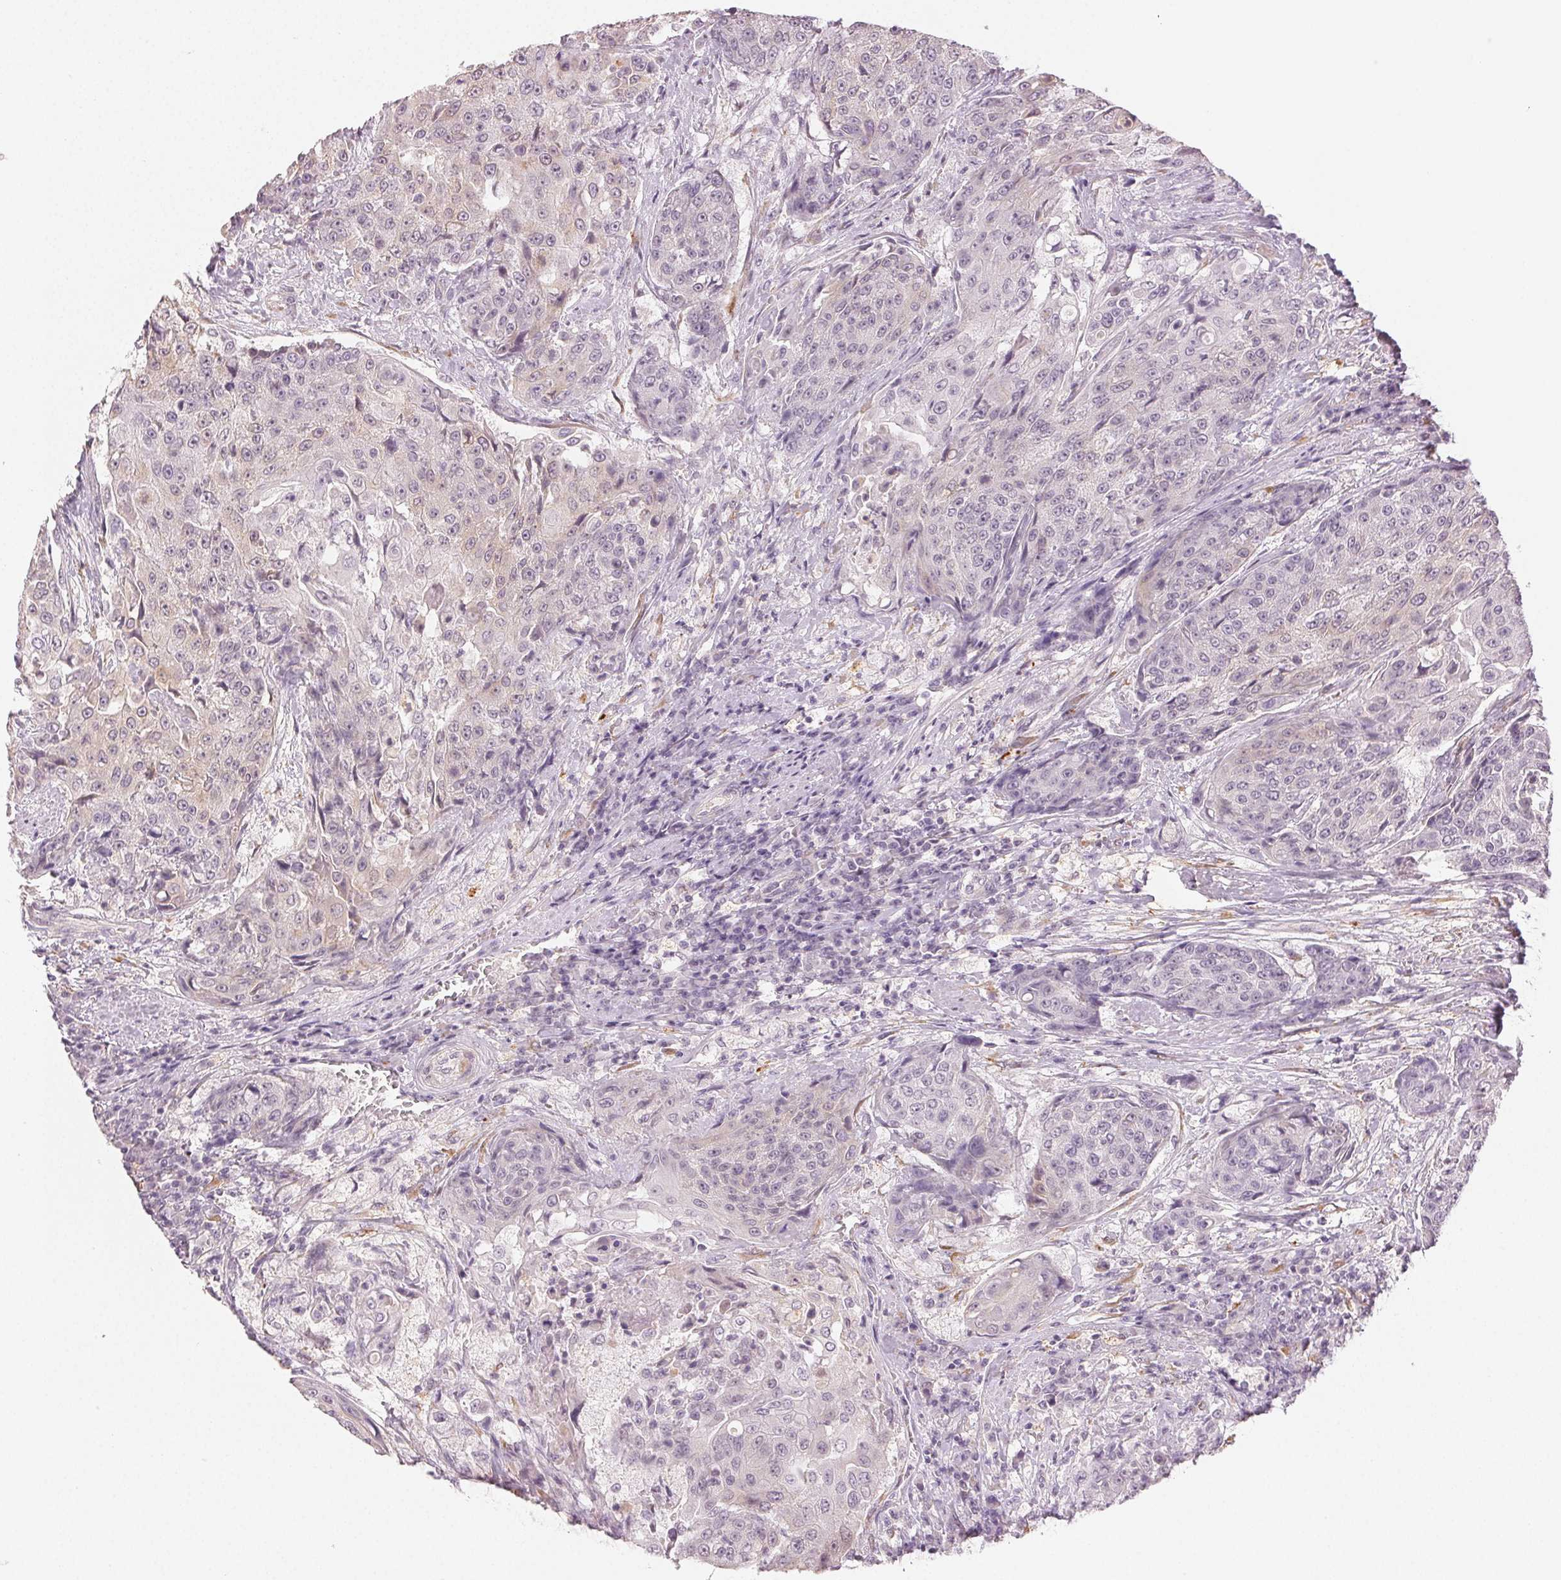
{"staining": {"intensity": "weak", "quantity": "<25%", "location": "cytoplasmic/membranous"}, "tissue": "urothelial cancer", "cell_type": "Tumor cells", "image_type": "cancer", "snomed": [{"axis": "morphology", "description": "Urothelial carcinoma, High grade"}, {"axis": "topography", "description": "Urinary bladder"}], "caption": "The photomicrograph reveals no staining of tumor cells in high-grade urothelial carcinoma. (DAB (3,3'-diaminobenzidine) IHC visualized using brightfield microscopy, high magnification).", "gene": "MAP1LC3A", "patient": {"sex": "female", "age": 63}}